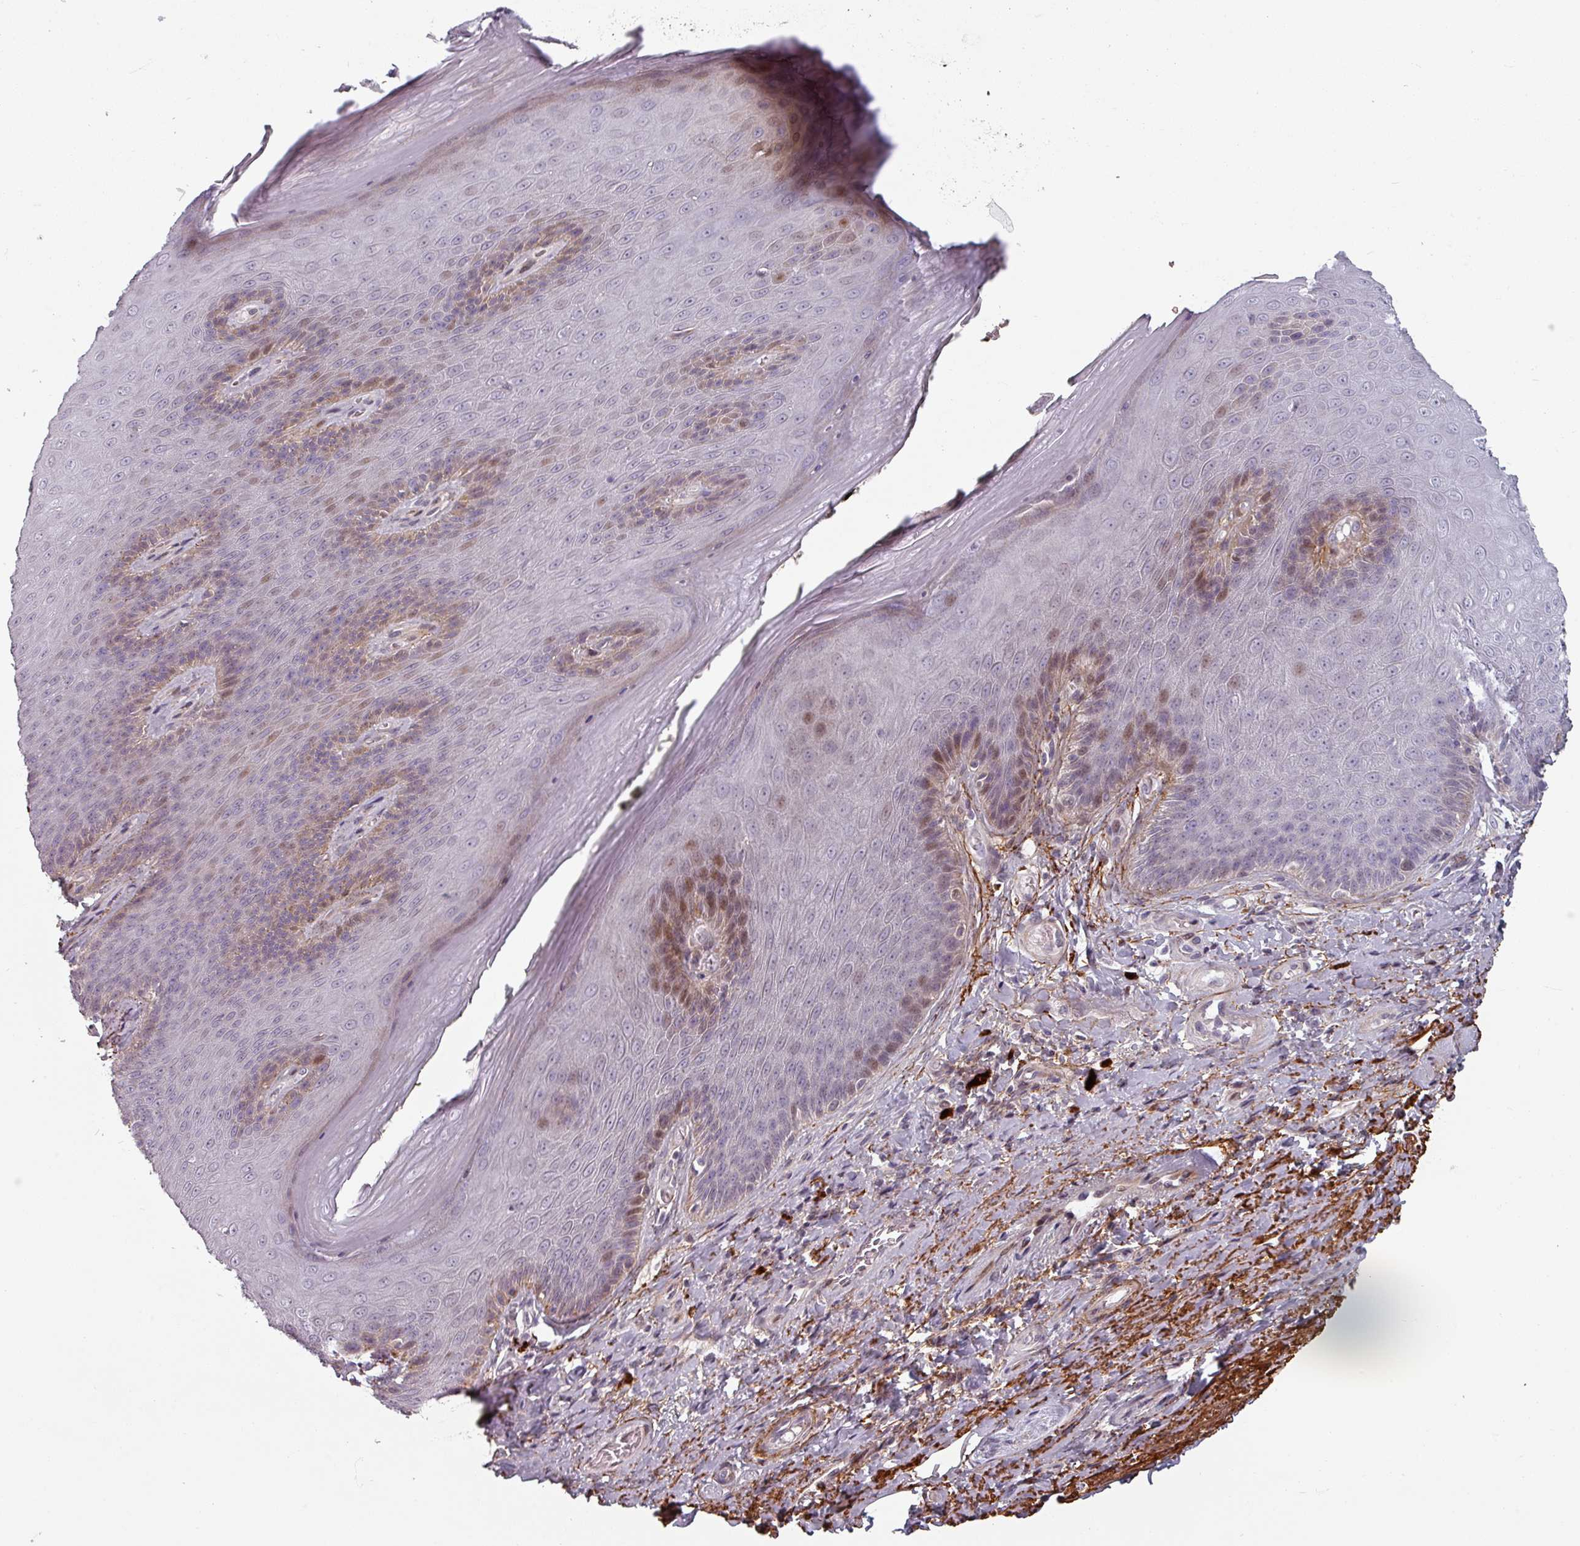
{"staining": {"intensity": "moderate", "quantity": "25%-75%", "location": "cytoplasmic/membranous,nuclear"}, "tissue": "skin", "cell_type": "Epidermal cells", "image_type": "normal", "snomed": [{"axis": "morphology", "description": "Normal tissue, NOS"}, {"axis": "topography", "description": "Anal"}, {"axis": "topography", "description": "Peripheral nerve tissue"}], "caption": "This is a histology image of IHC staining of normal skin, which shows moderate expression in the cytoplasmic/membranous,nuclear of epidermal cells.", "gene": "CYB5RL", "patient": {"sex": "male", "age": 53}}